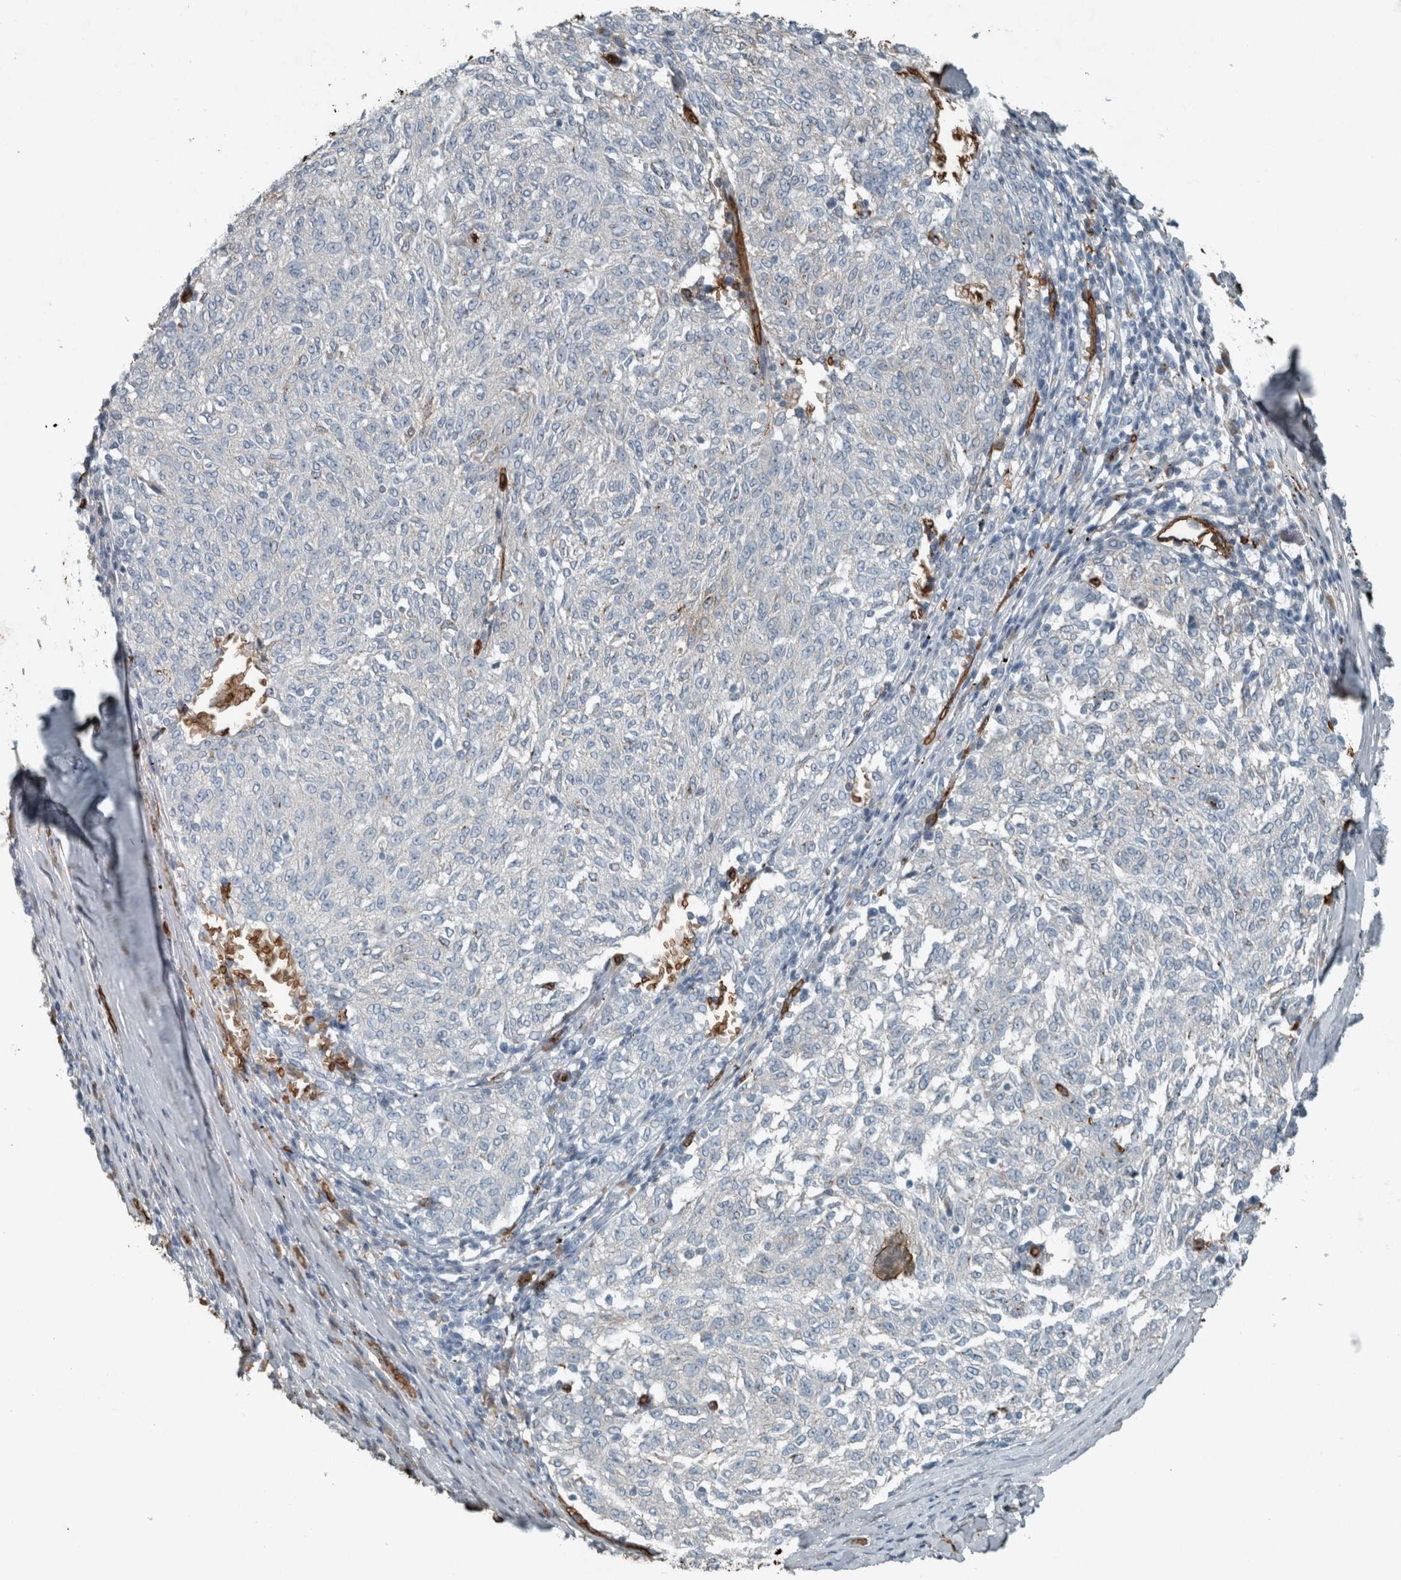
{"staining": {"intensity": "negative", "quantity": "none", "location": "none"}, "tissue": "melanoma", "cell_type": "Tumor cells", "image_type": "cancer", "snomed": [{"axis": "morphology", "description": "Malignant melanoma, NOS"}, {"axis": "topography", "description": "Skin"}], "caption": "Immunohistochemical staining of malignant melanoma shows no significant expression in tumor cells.", "gene": "LBP", "patient": {"sex": "female", "age": 72}}